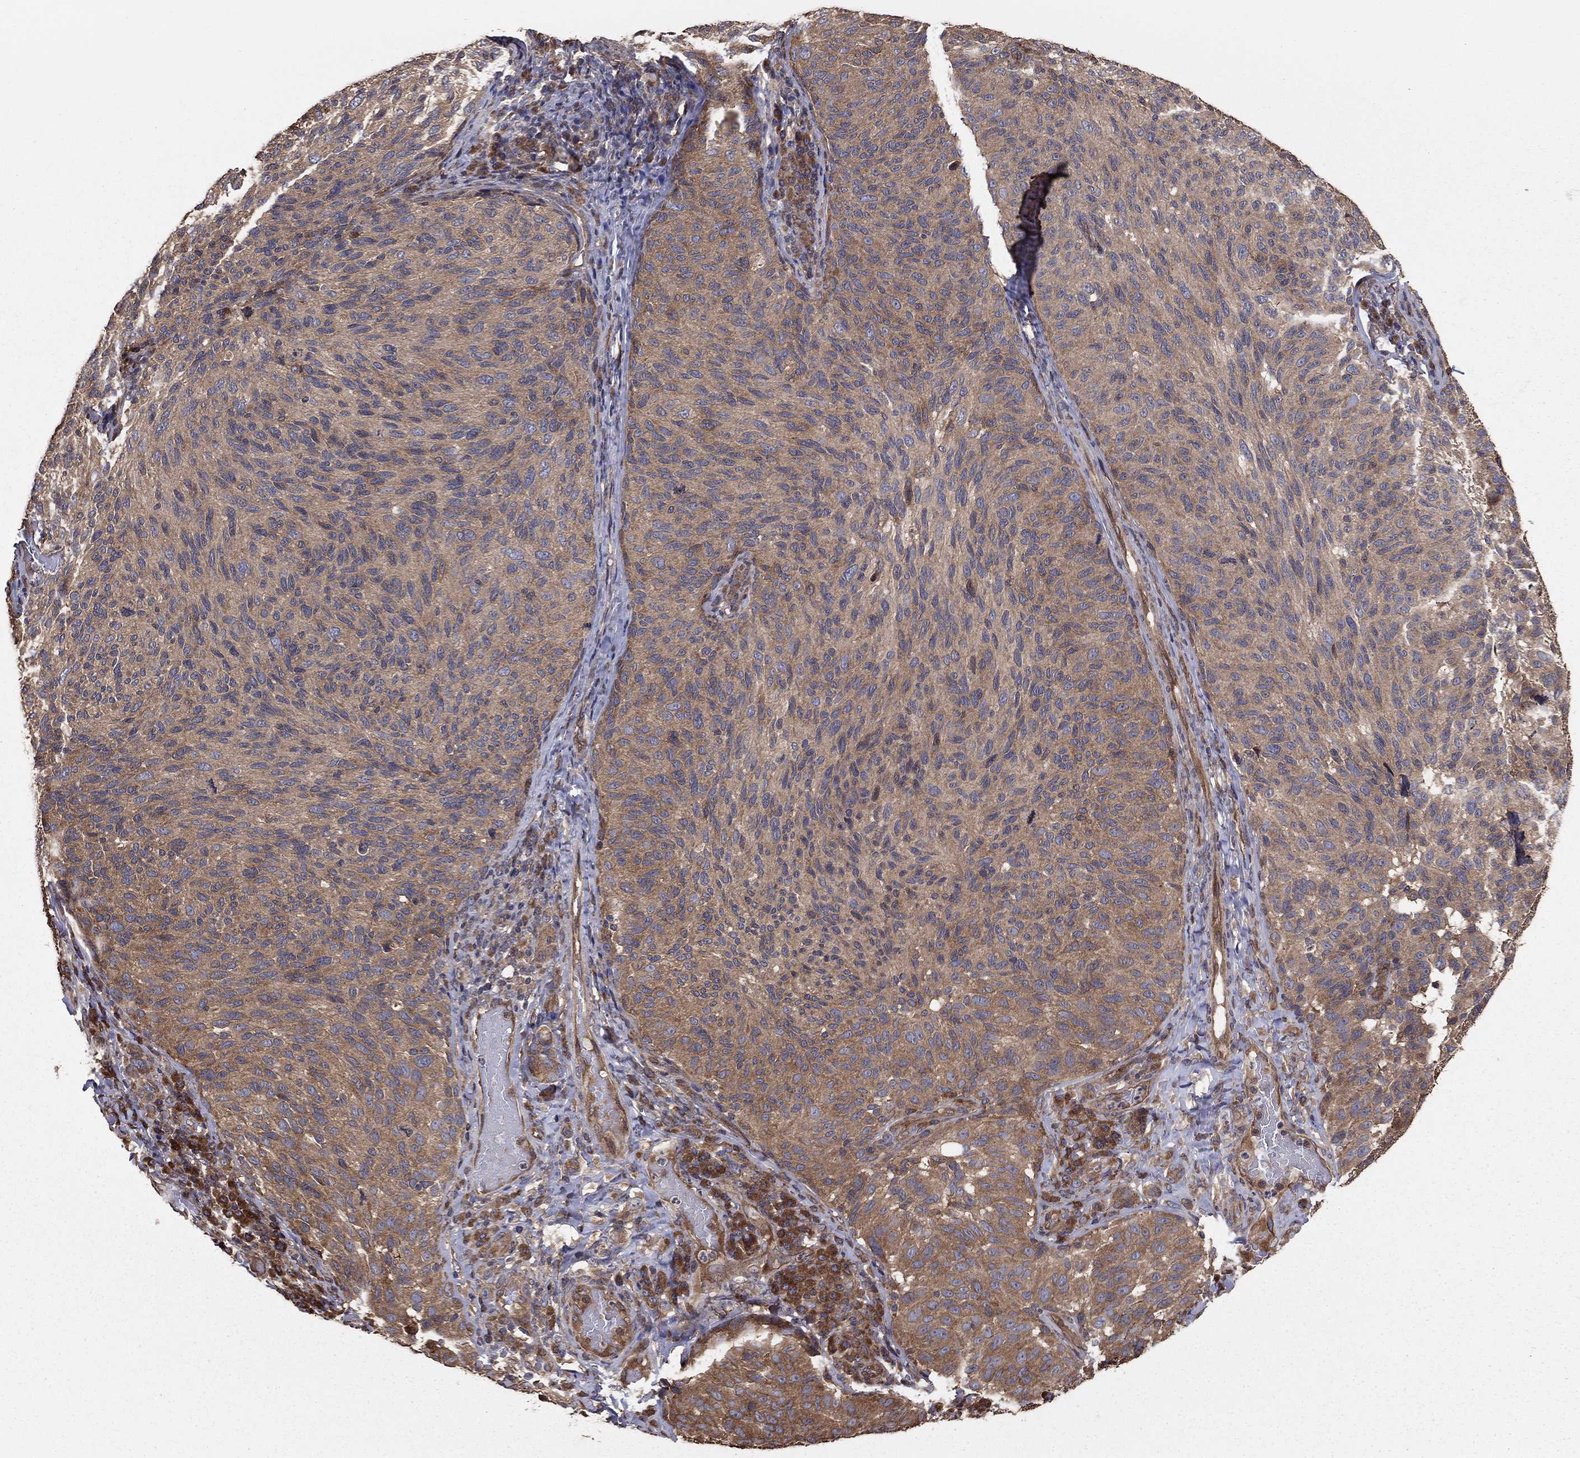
{"staining": {"intensity": "weak", "quantity": "25%-75%", "location": "cytoplasmic/membranous"}, "tissue": "melanoma", "cell_type": "Tumor cells", "image_type": "cancer", "snomed": [{"axis": "morphology", "description": "Malignant melanoma, NOS"}, {"axis": "topography", "description": "Skin"}], "caption": "Immunohistochemistry (IHC) histopathology image of human melanoma stained for a protein (brown), which shows low levels of weak cytoplasmic/membranous positivity in approximately 25%-75% of tumor cells.", "gene": "BABAM2", "patient": {"sex": "female", "age": 73}}